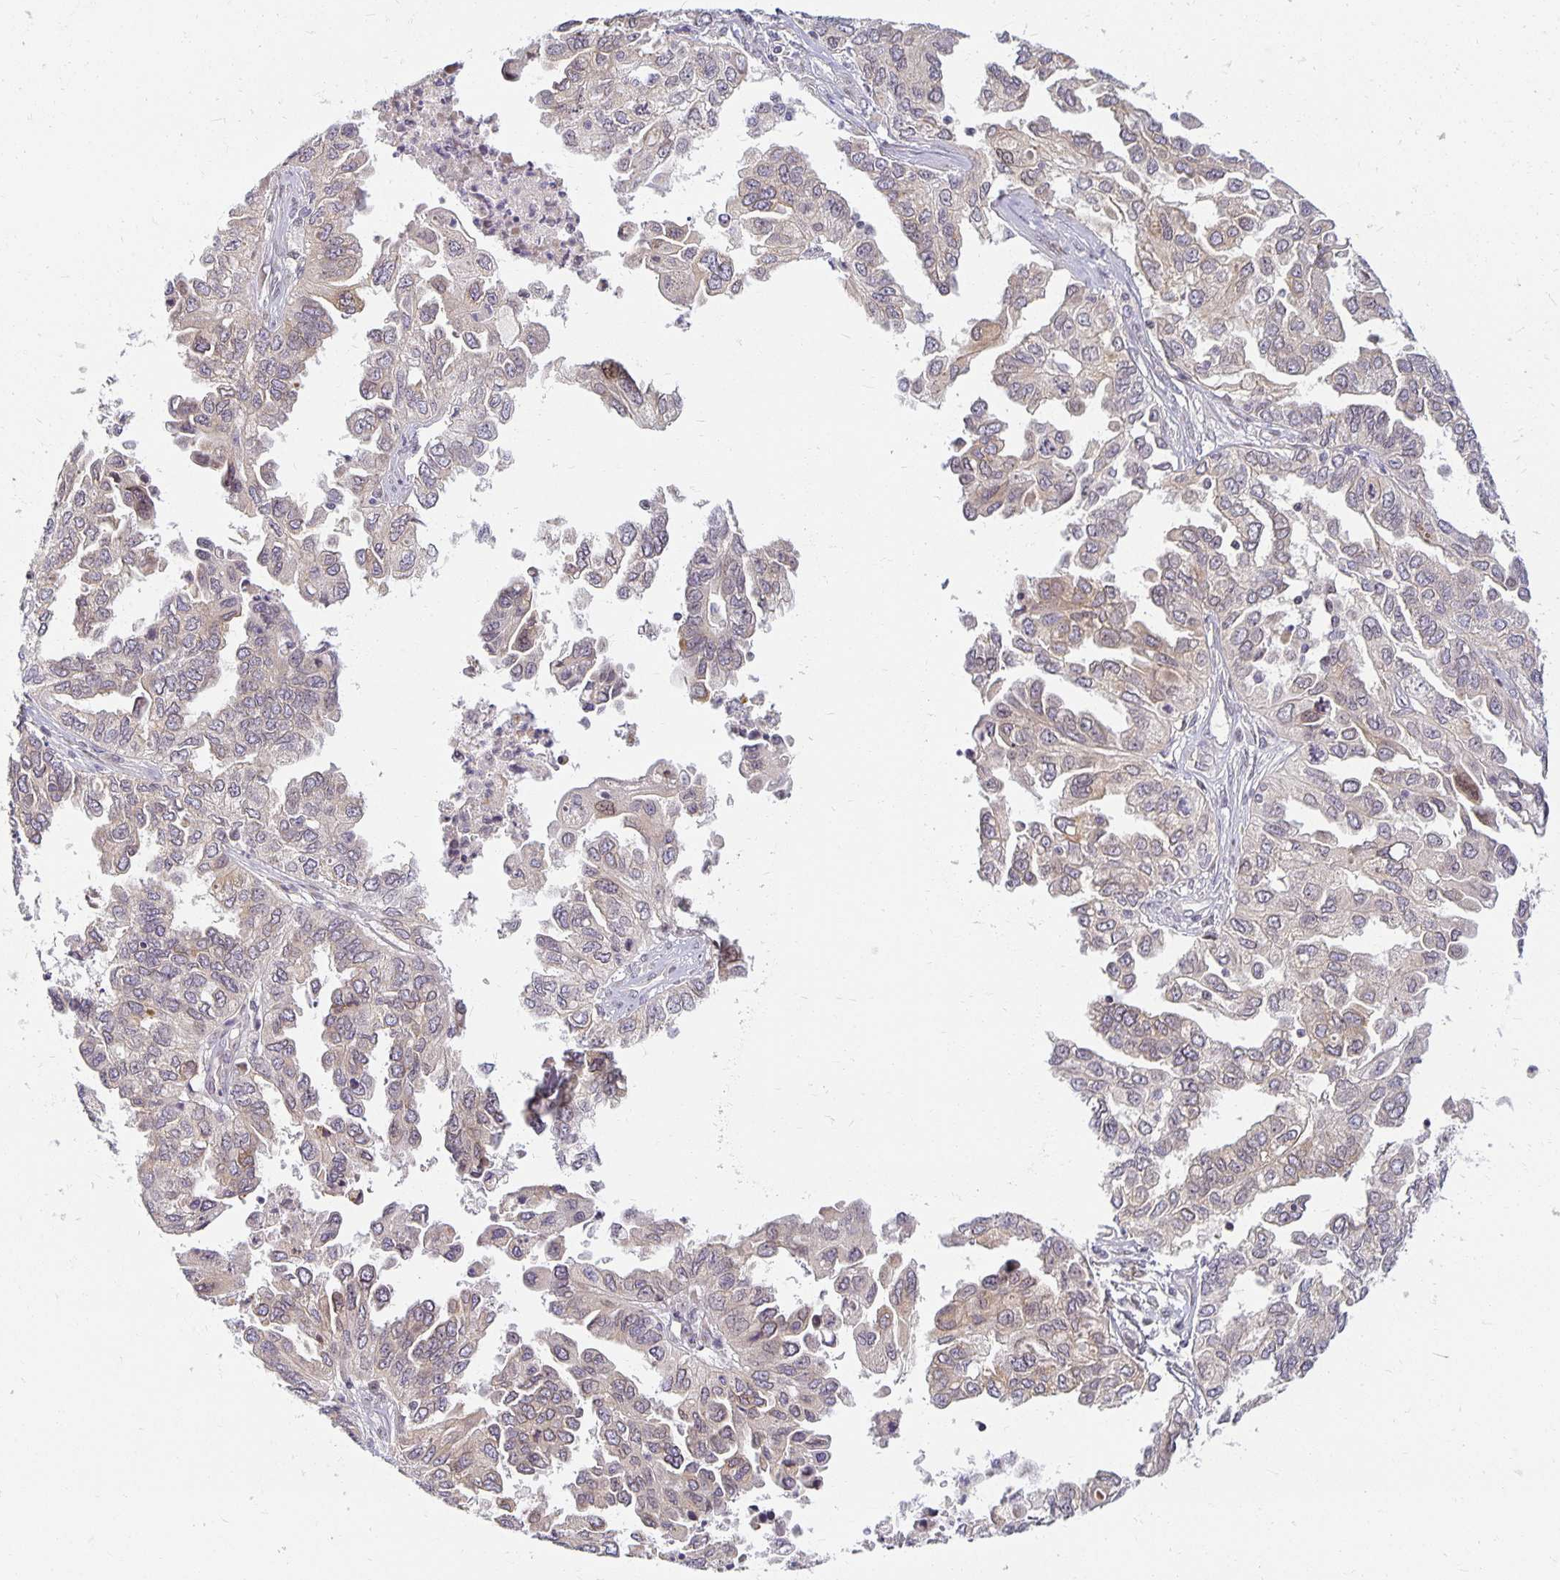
{"staining": {"intensity": "weak", "quantity": "<25%", "location": "cytoplasmic/membranous"}, "tissue": "ovarian cancer", "cell_type": "Tumor cells", "image_type": "cancer", "snomed": [{"axis": "morphology", "description": "Cystadenocarcinoma, serous, NOS"}, {"axis": "topography", "description": "Ovary"}], "caption": "This photomicrograph is of ovarian cancer stained with immunohistochemistry to label a protein in brown with the nuclei are counter-stained blue. There is no positivity in tumor cells. Nuclei are stained in blue.", "gene": "EHF", "patient": {"sex": "female", "age": 53}}